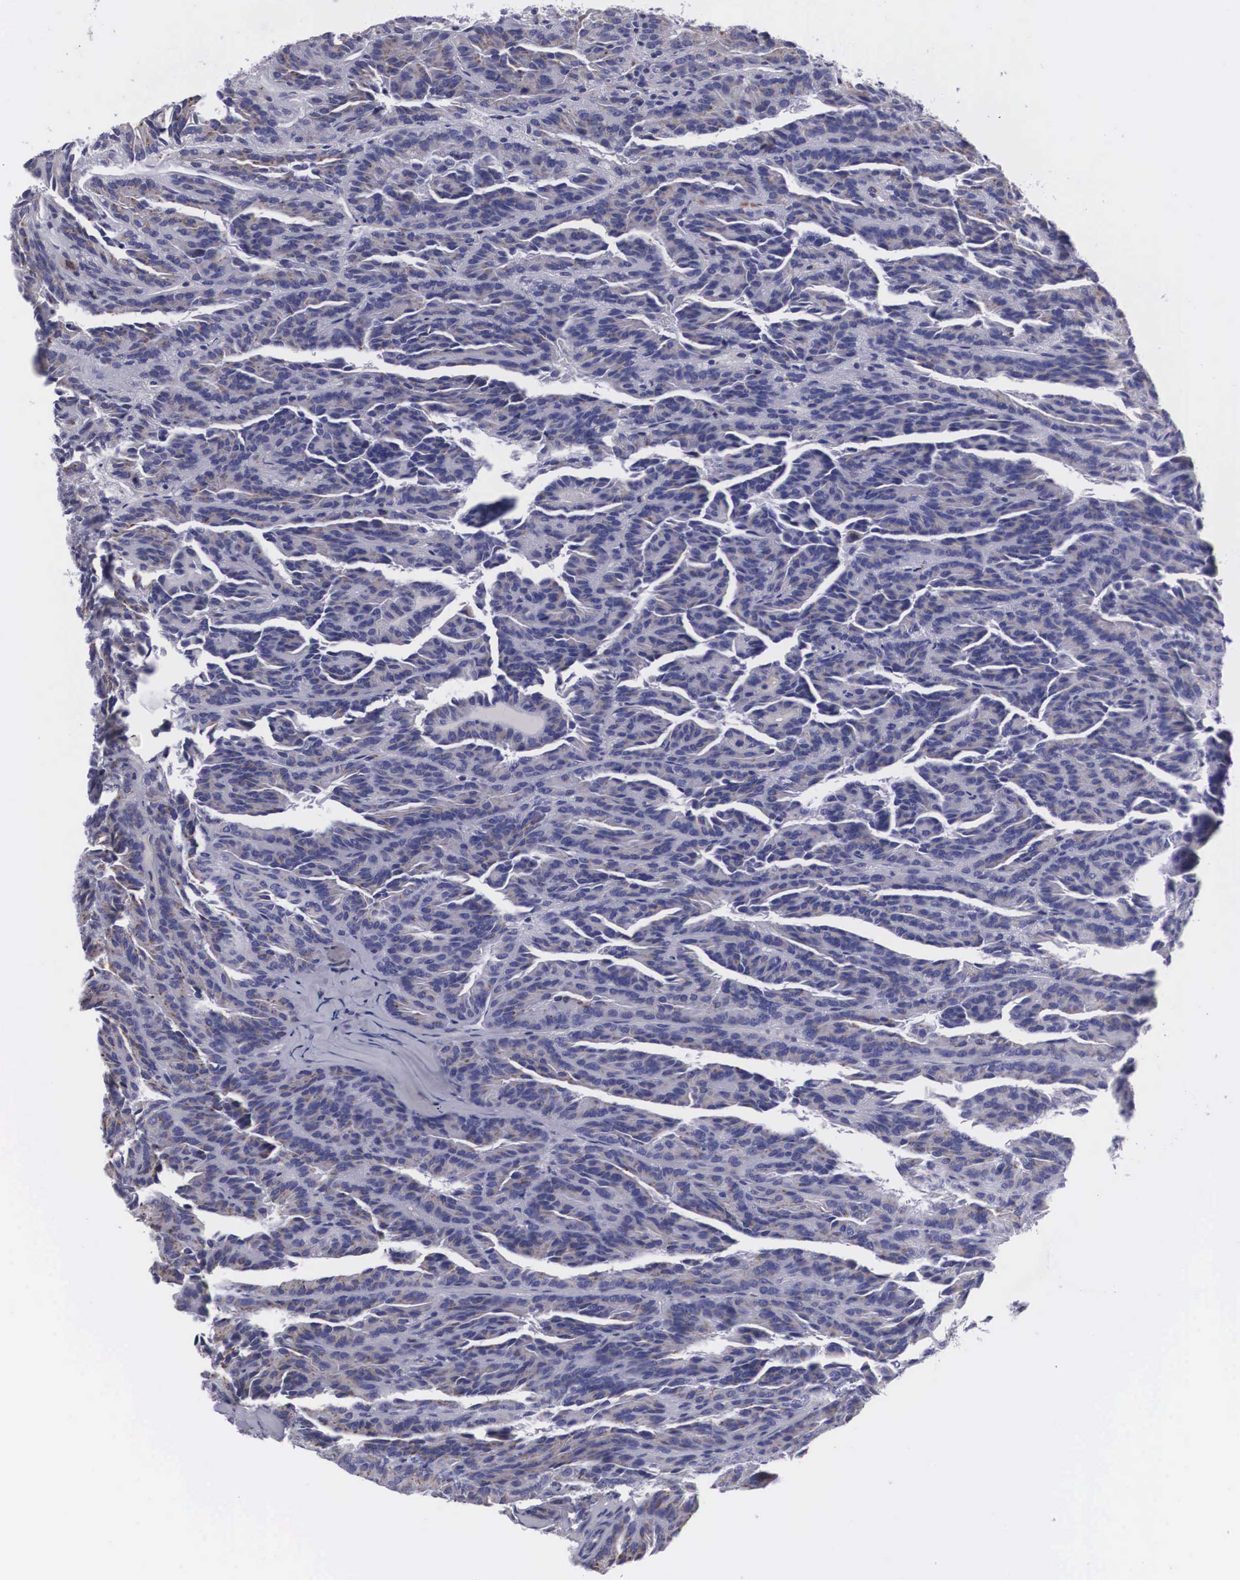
{"staining": {"intensity": "weak", "quantity": "25%-75%", "location": "cytoplasmic/membranous"}, "tissue": "renal cancer", "cell_type": "Tumor cells", "image_type": "cancer", "snomed": [{"axis": "morphology", "description": "Adenocarcinoma, NOS"}, {"axis": "topography", "description": "Kidney"}], "caption": "A photomicrograph of renal cancer stained for a protein demonstrates weak cytoplasmic/membranous brown staining in tumor cells.", "gene": "CRELD2", "patient": {"sex": "male", "age": 46}}